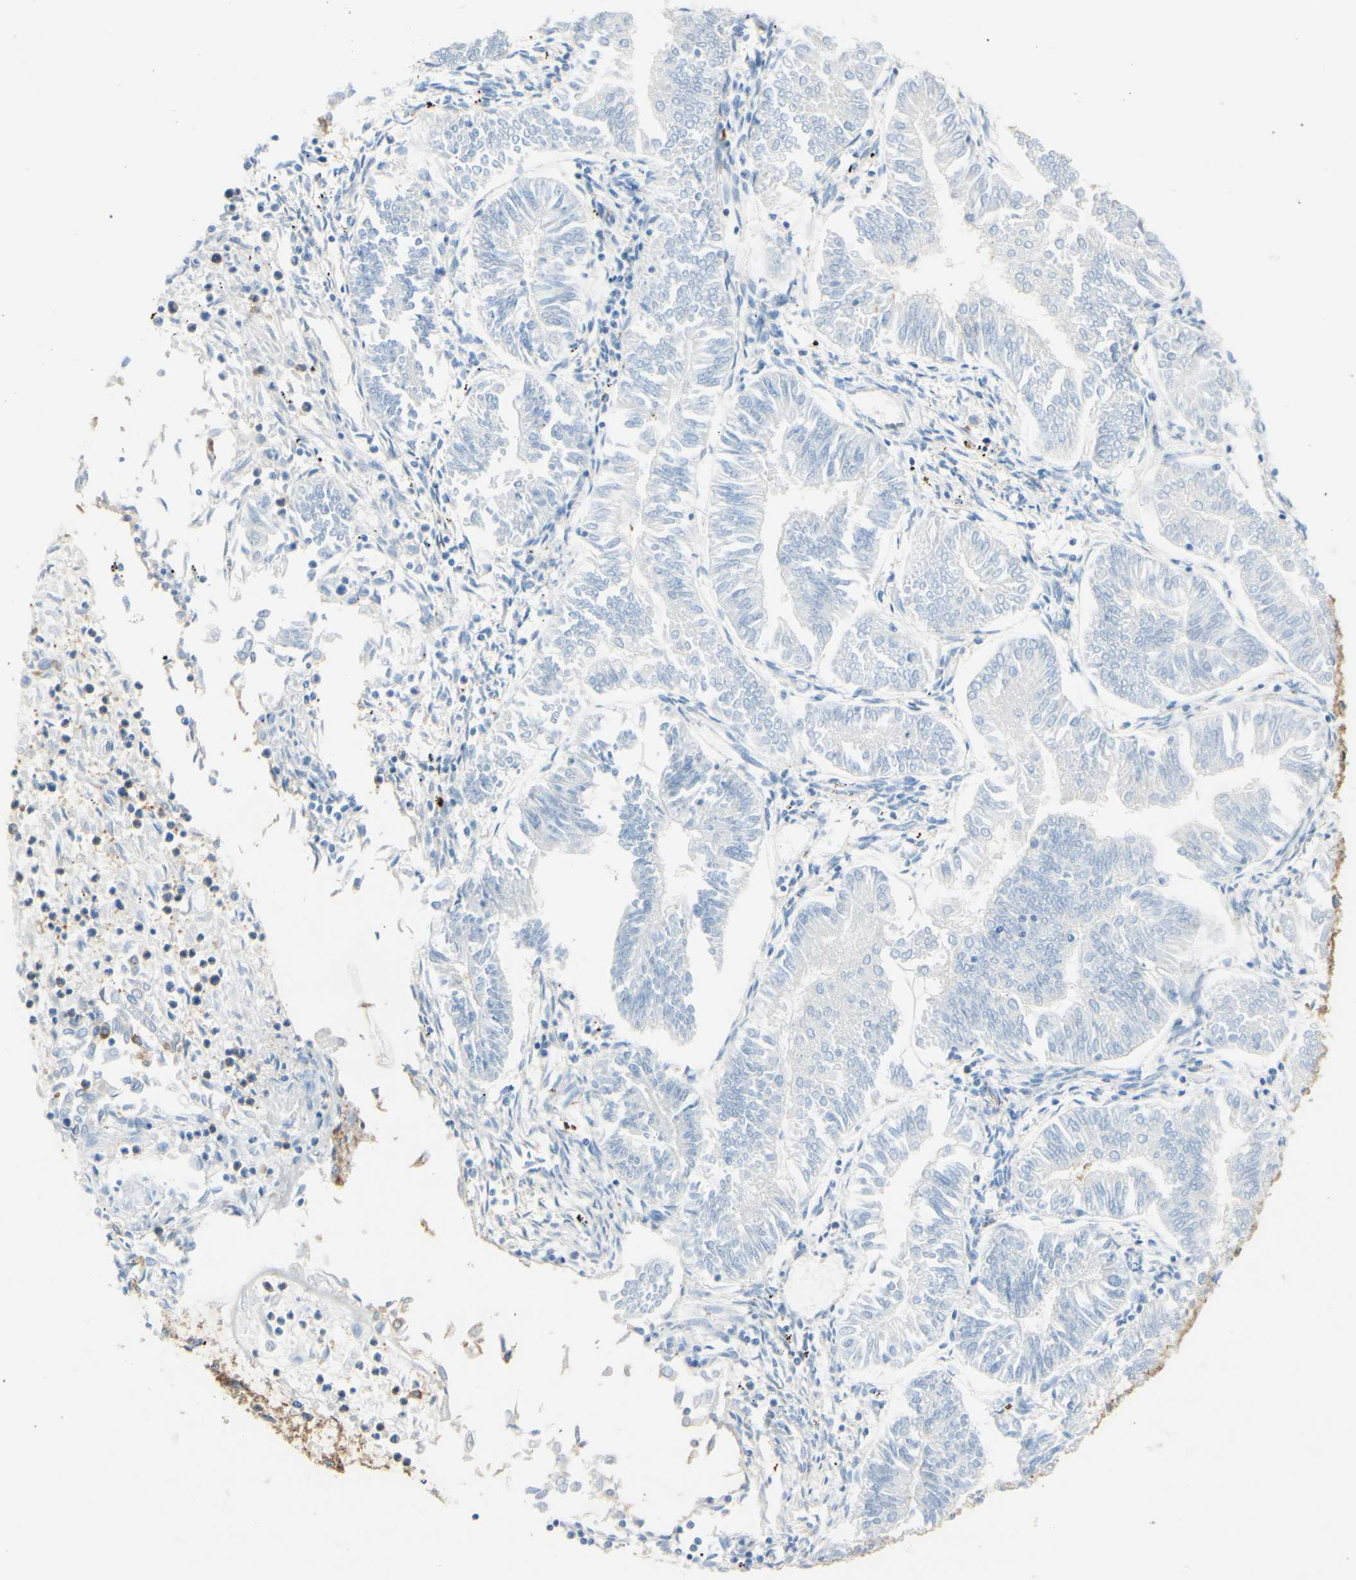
{"staining": {"intensity": "negative", "quantity": "none", "location": "none"}, "tissue": "endometrial cancer", "cell_type": "Tumor cells", "image_type": "cancer", "snomed": [{"axis": "morphology", "description": "Adenocarcinoma, NOS"}, {"axis": "topography", "description": "Endometrium"}], "caption": "Photomicrograph shows no significant protein positivity in tumor cells of endometrial adenocarcinoma. (DAB IHC, high magnification).", "gene": "CLTC", "patient": {"sex": "female", "age": 53}}